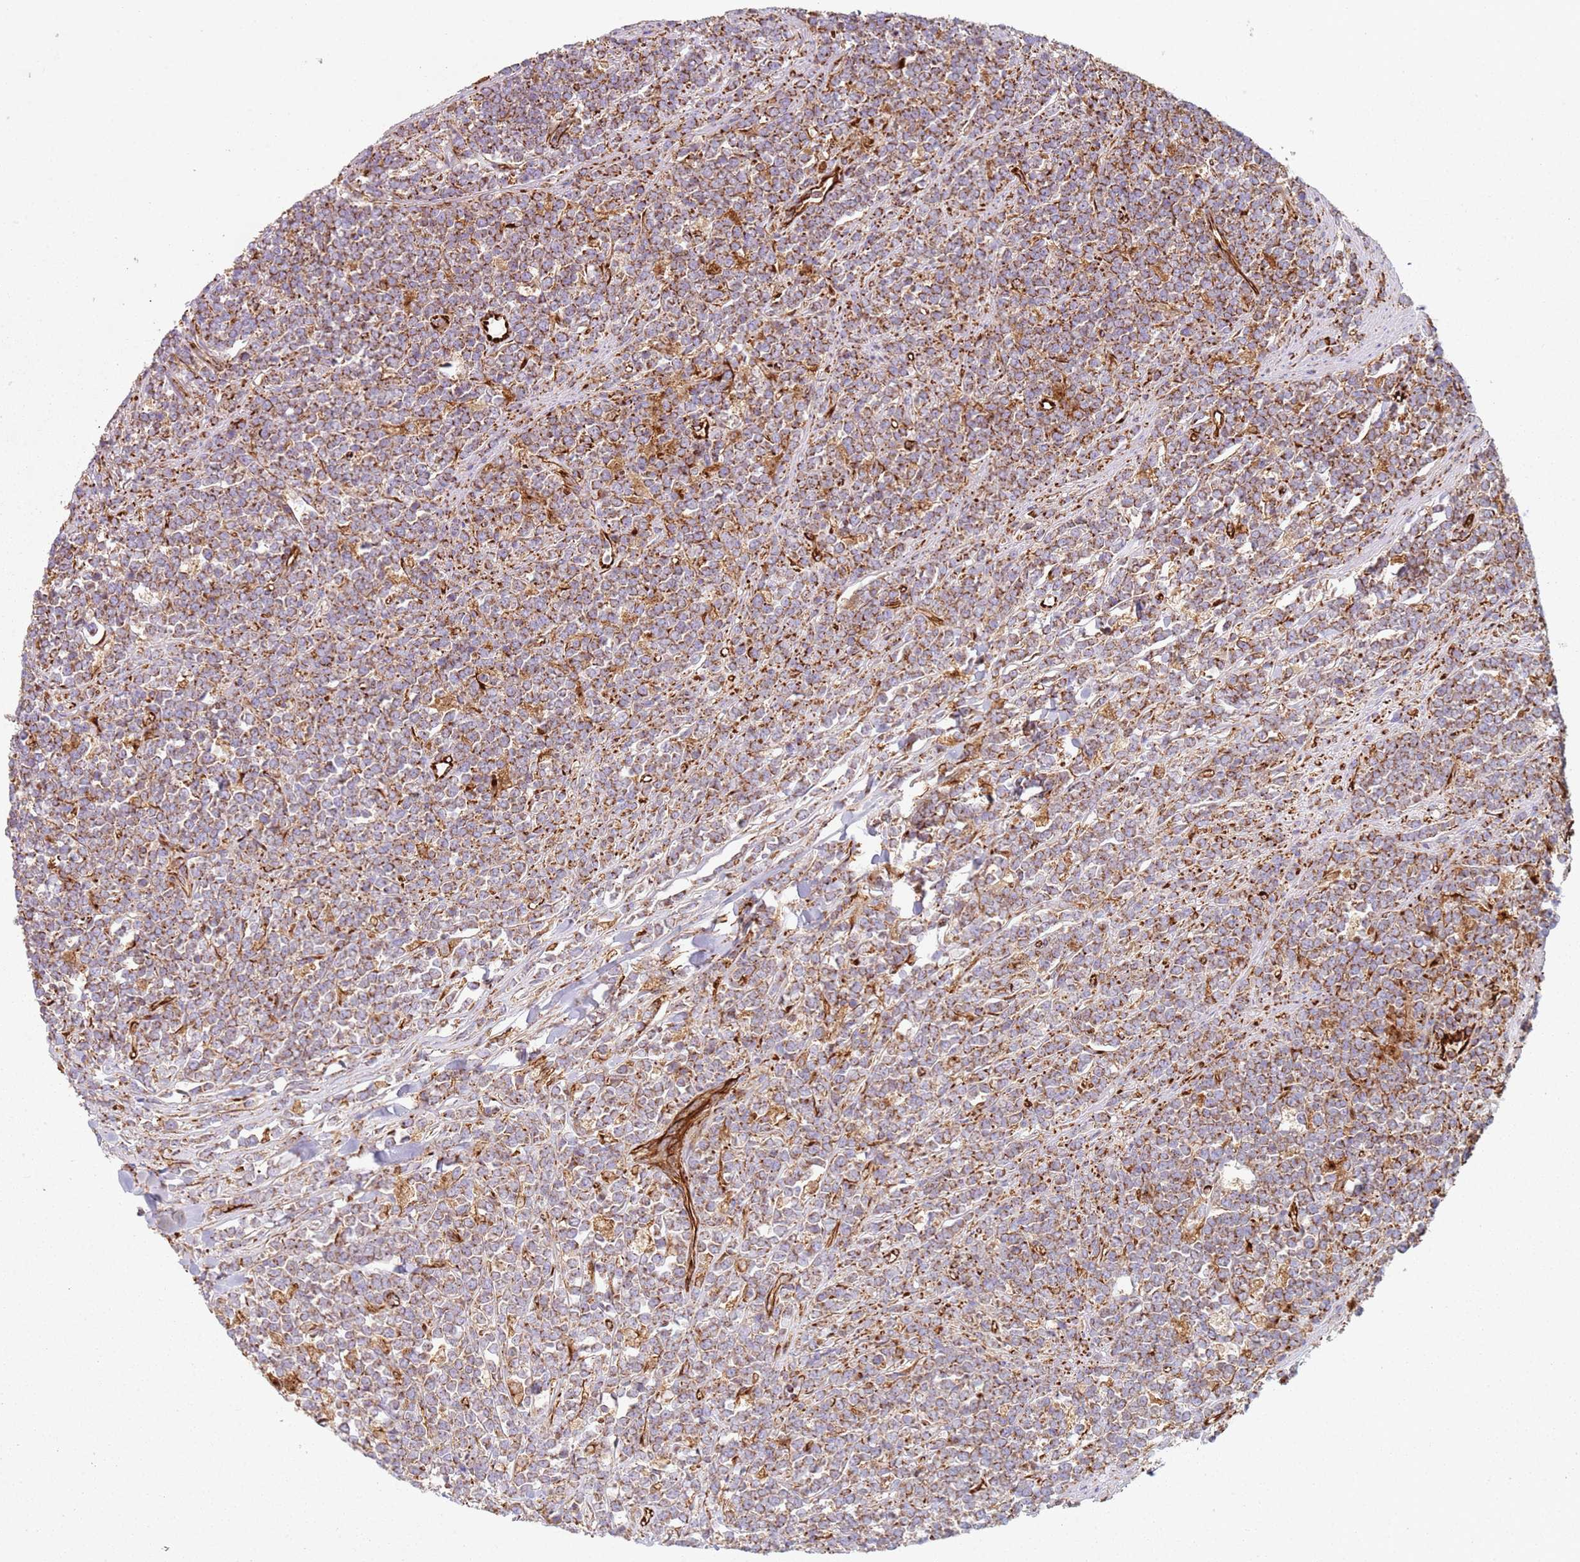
{"staining": {"intensity": "moderate", "quantity": ">75%", "location": "cytoplasmic/membranous"}, "tissue": "lymphoma", "cell_type": "Tumor cells", "image_type": "cancer", "snomed": [{"axis": "morphology", "description": "Malignant lymphoma, non-Hodgkin's type, High grade"}, {"axis": "topography", "description": "Small intestine"}, {"axis": "topography", "description": "Colon"}], "caption": "This micrograph demonstrates immunohistochemistry (IHC) staining of high-grade malignant lymphoma, non-Hodgkin's type, with medium moderate cytoplasmic/membranous expression in approximately >75% of tumor cells.", "gene": "SNAPIN", "patient": {"sex": "male", "age": 8}}